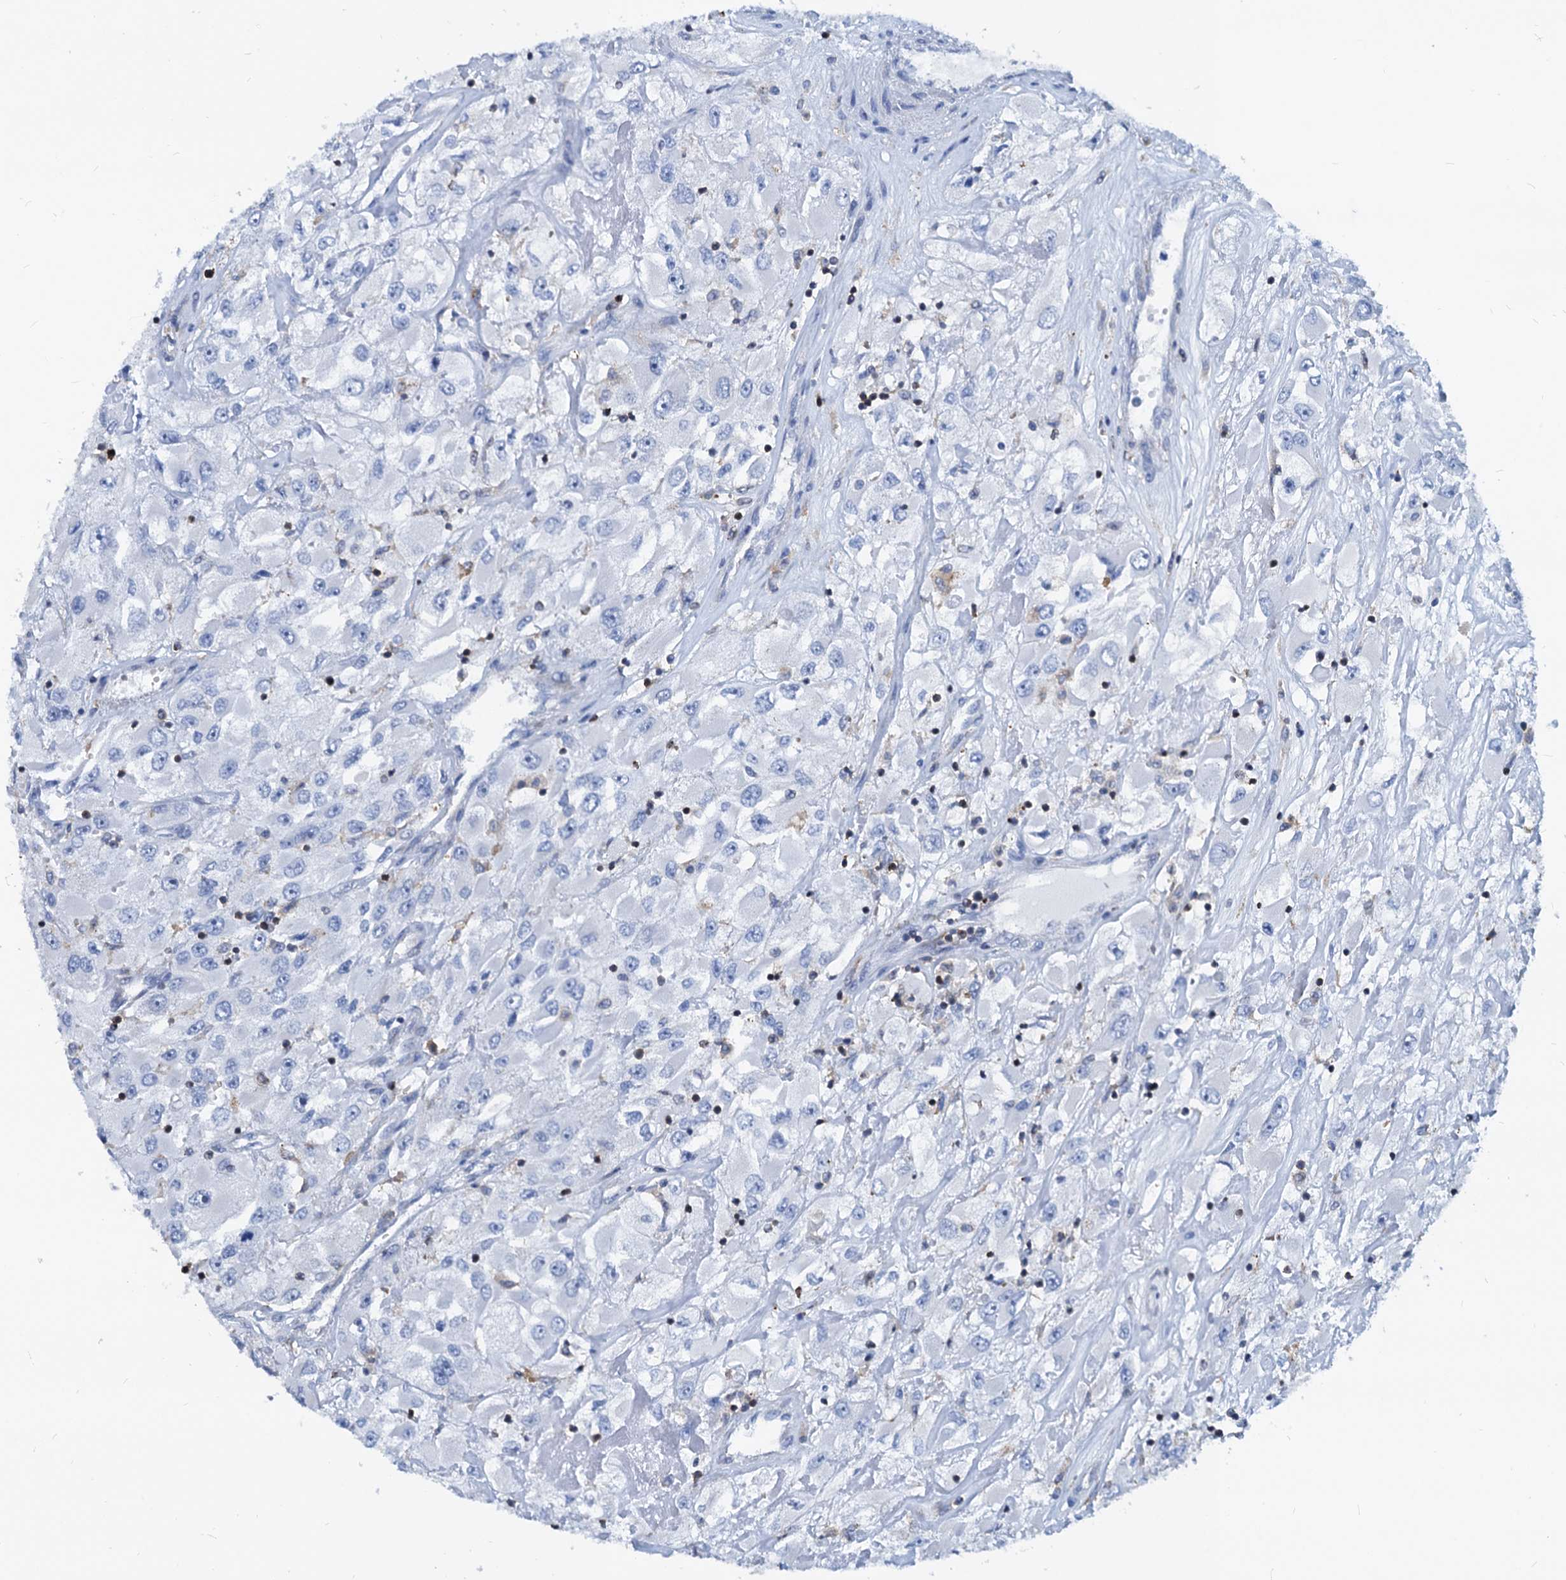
{"staining": {"intensity": "negative", "quantity": "none", "location": "none"}, "tissue": "renal cancer", "cell_type": "Tumor cells", "image_type": "cancer", "snomed": [{"axis": "morphology", "description": "Adenocarcinoma, NOS"}, {"axis": "topography", "description": "Kidney"}], "caption": "Tumor cells show no significant protein expression in renal cancer. (Brightfield microscopy of DAB (3,3'-diaminobenzidine) immunohistochemistry at high magnification).", "gene": "LCP2", "patient": {"sex": "female", "age": 52}}